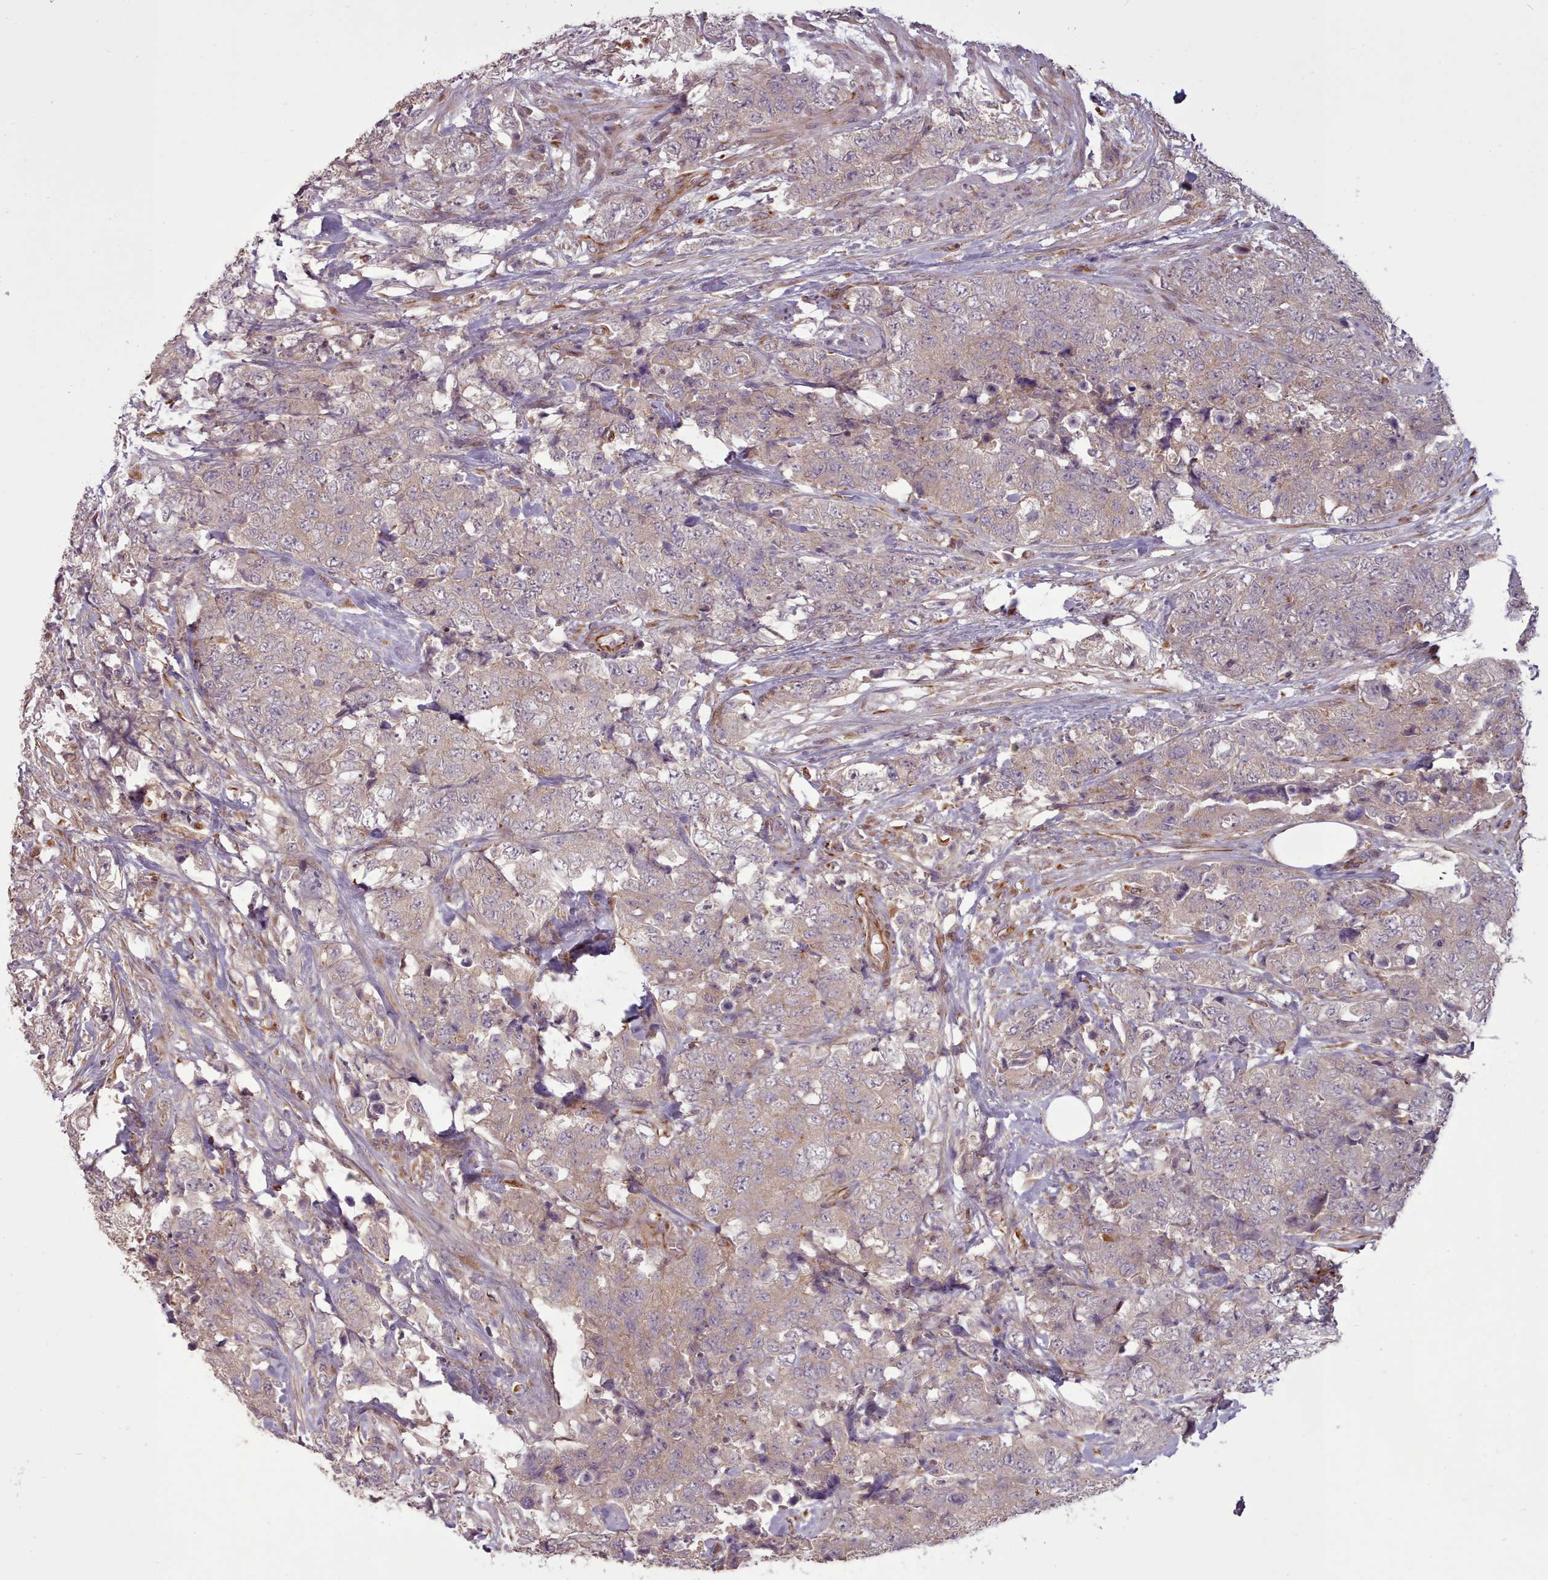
{"staining": {"intensity": "weak", "quantity": "25%-75%", "location": "cytoplasmic/membranous"}, "tissue": "urothelial cancer", "cell_type": "Tumor cells", "image_type": "cancer", "snomed": [{"axis": "morphology", "description": "Urothelial carcinoma, High grade"}, {"axis": "topography", "description": "Urinary bladder"}], "caption": "Tumor cells reveal low levels of weak cytoplasmic/membranous expression in approximately 25%-75% of cells in human urothelial cancer. (DAB IHC with brightfield microscopy, high magnification).", "gene": "GBGT1", "patient": {"sex": "female", "age": 78}}